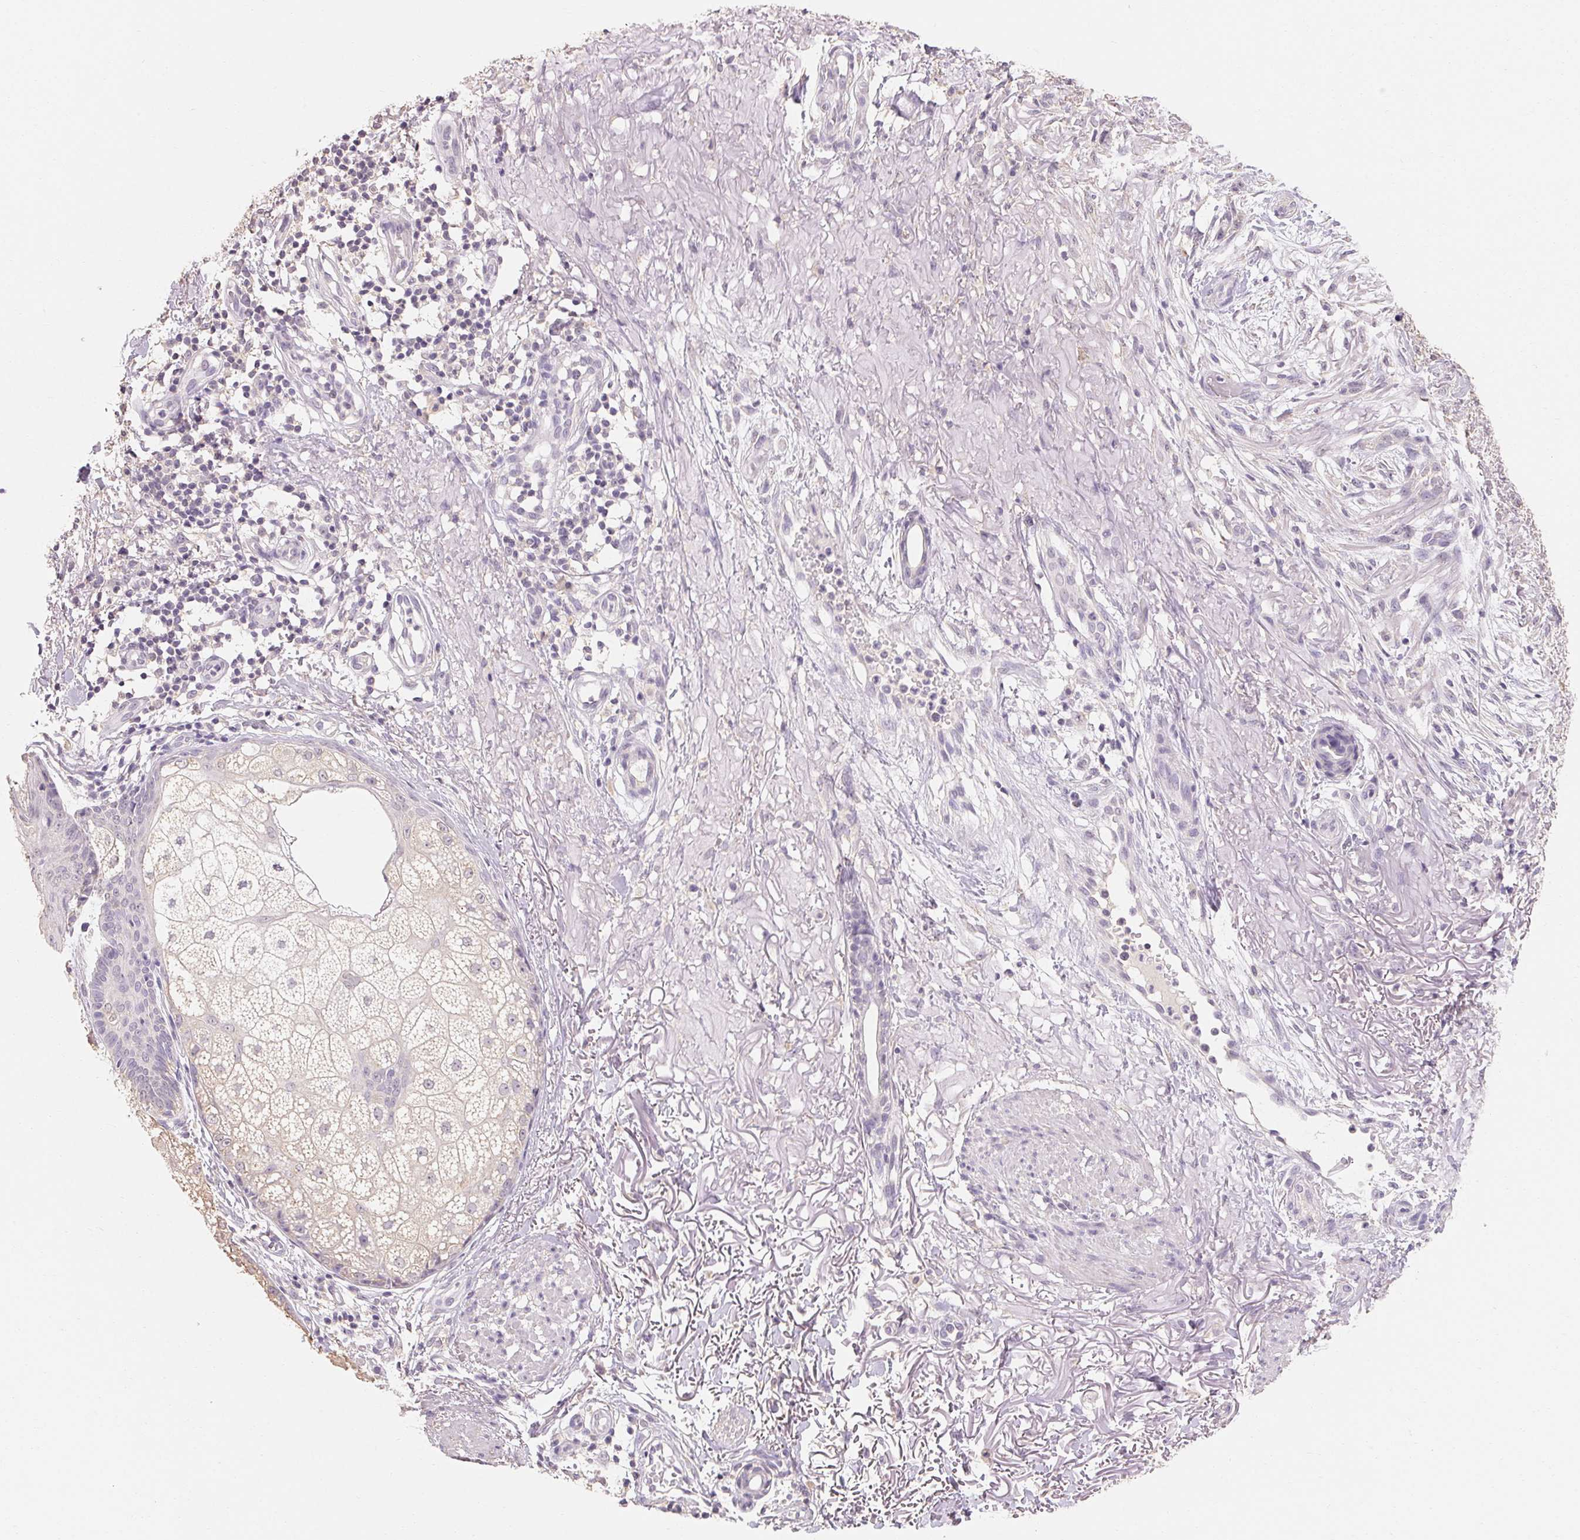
{"staining": {"intensity": "negative", "quantity": "none", "location": "none"}, "tissue": "skin cancer", "cell_type": "Tumor cells", "image_type": "cancer", "snomed": [{"axis": "morphology", "description": "Basal cell carcinoma"}, {"axis": "topography", "description": "Skin"}], "caption": "Immunohistochemistry (IHC) photomicrograph of skin basal cell carcinoma stained for a protein (brown), which shows no expression in tumor cells.", "gene": "MAP7D2", "patient": {"sex": "male", "age": 74}}